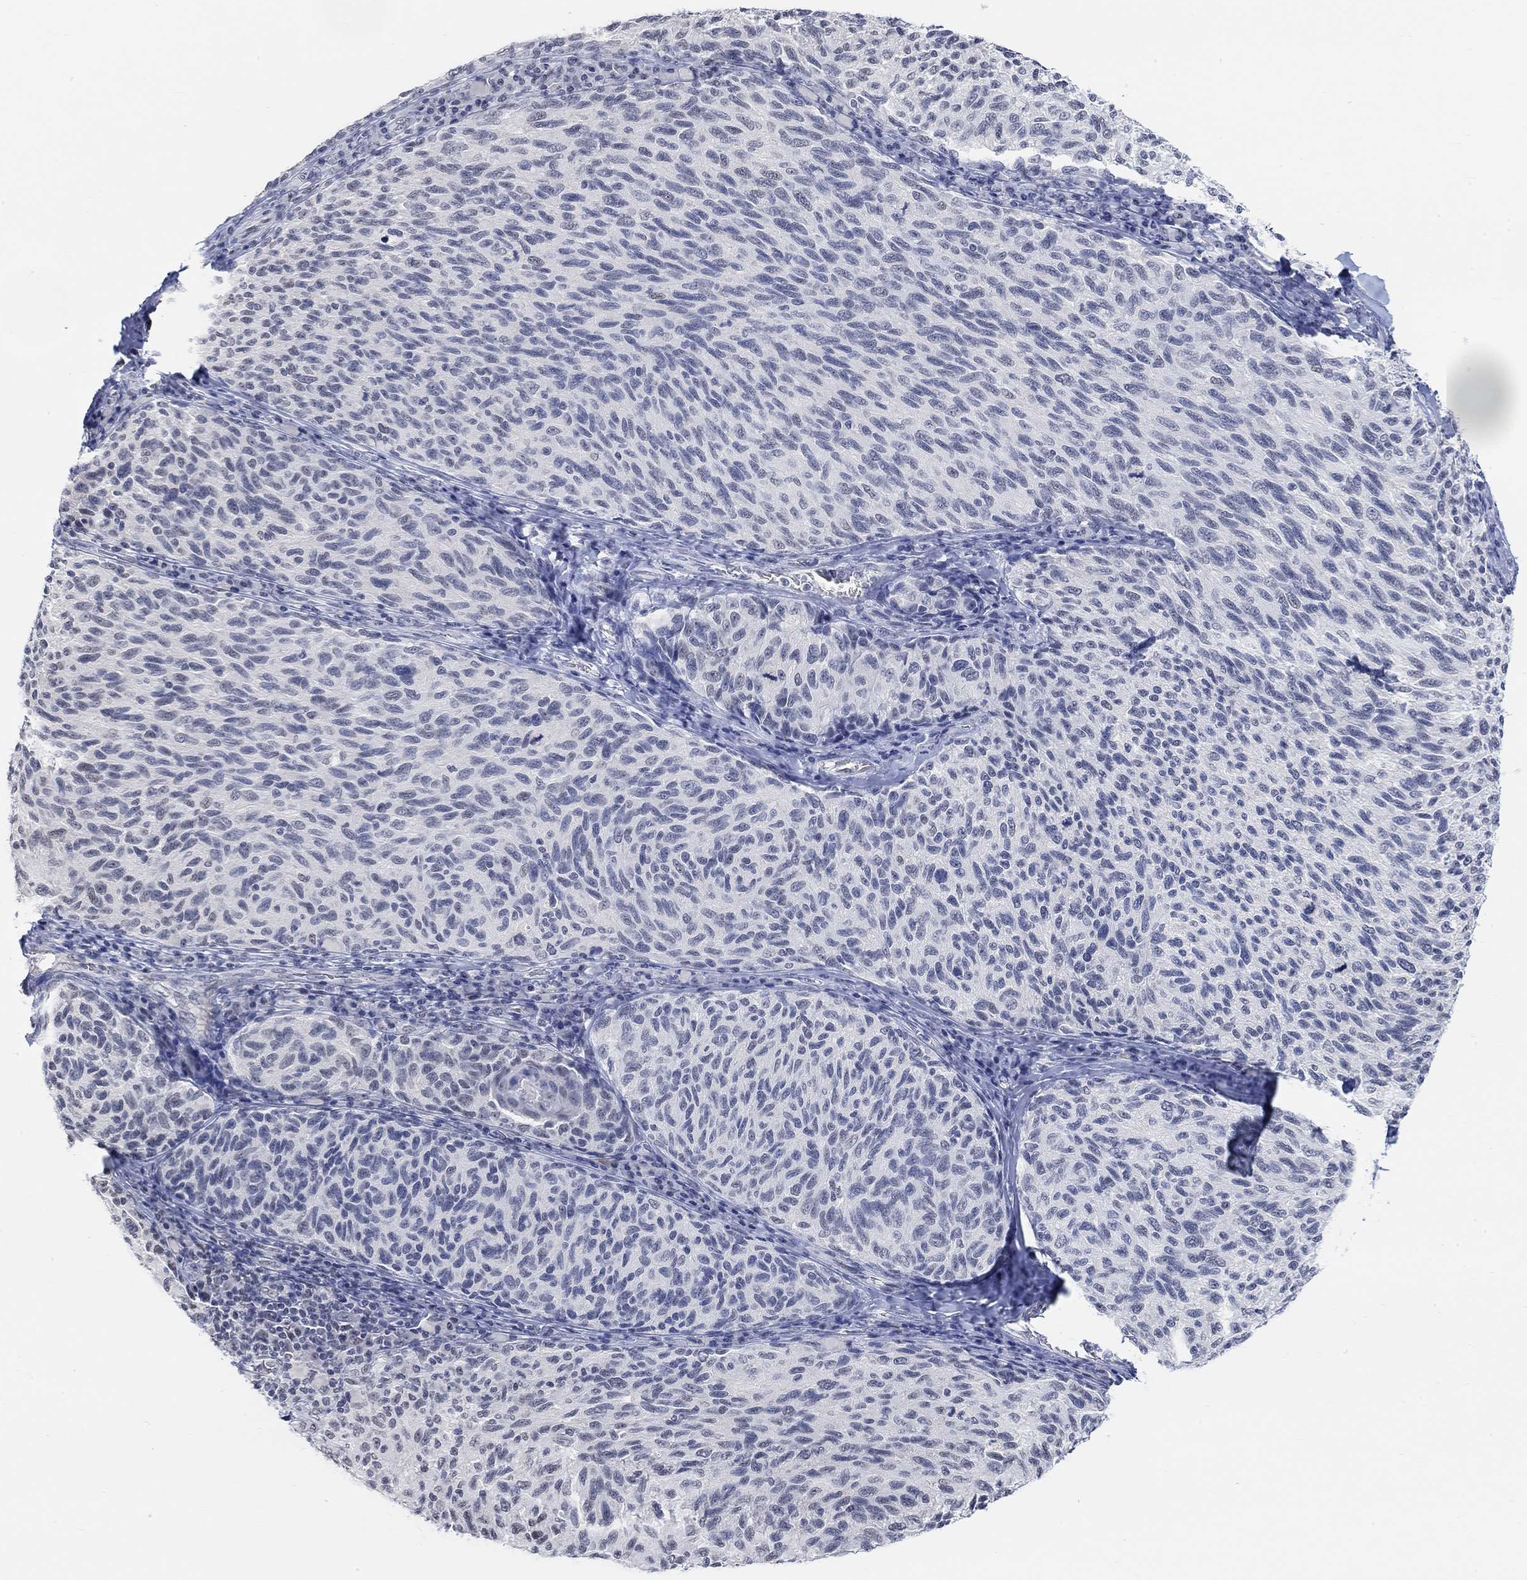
{"staining": {"intensity": "negative", "quantity": "none", "location": "none"}, "tissue": "melanoma", "cell_type": "Tumor cells", "image_type": "cancer", "snomed": [{"axis": "morphology", "description": "Malignant melanoma, NOS"}, {"axis": "topography", "description": "Skin"}], "caption": "High magnification brightfield microscopy of melanoma stained with DAB (brown) and counterstained with hematoxylin (blue): tumor cells show no significant expression.", "gene": "PURG", "patient": {"sex": "female", "age": 73}}